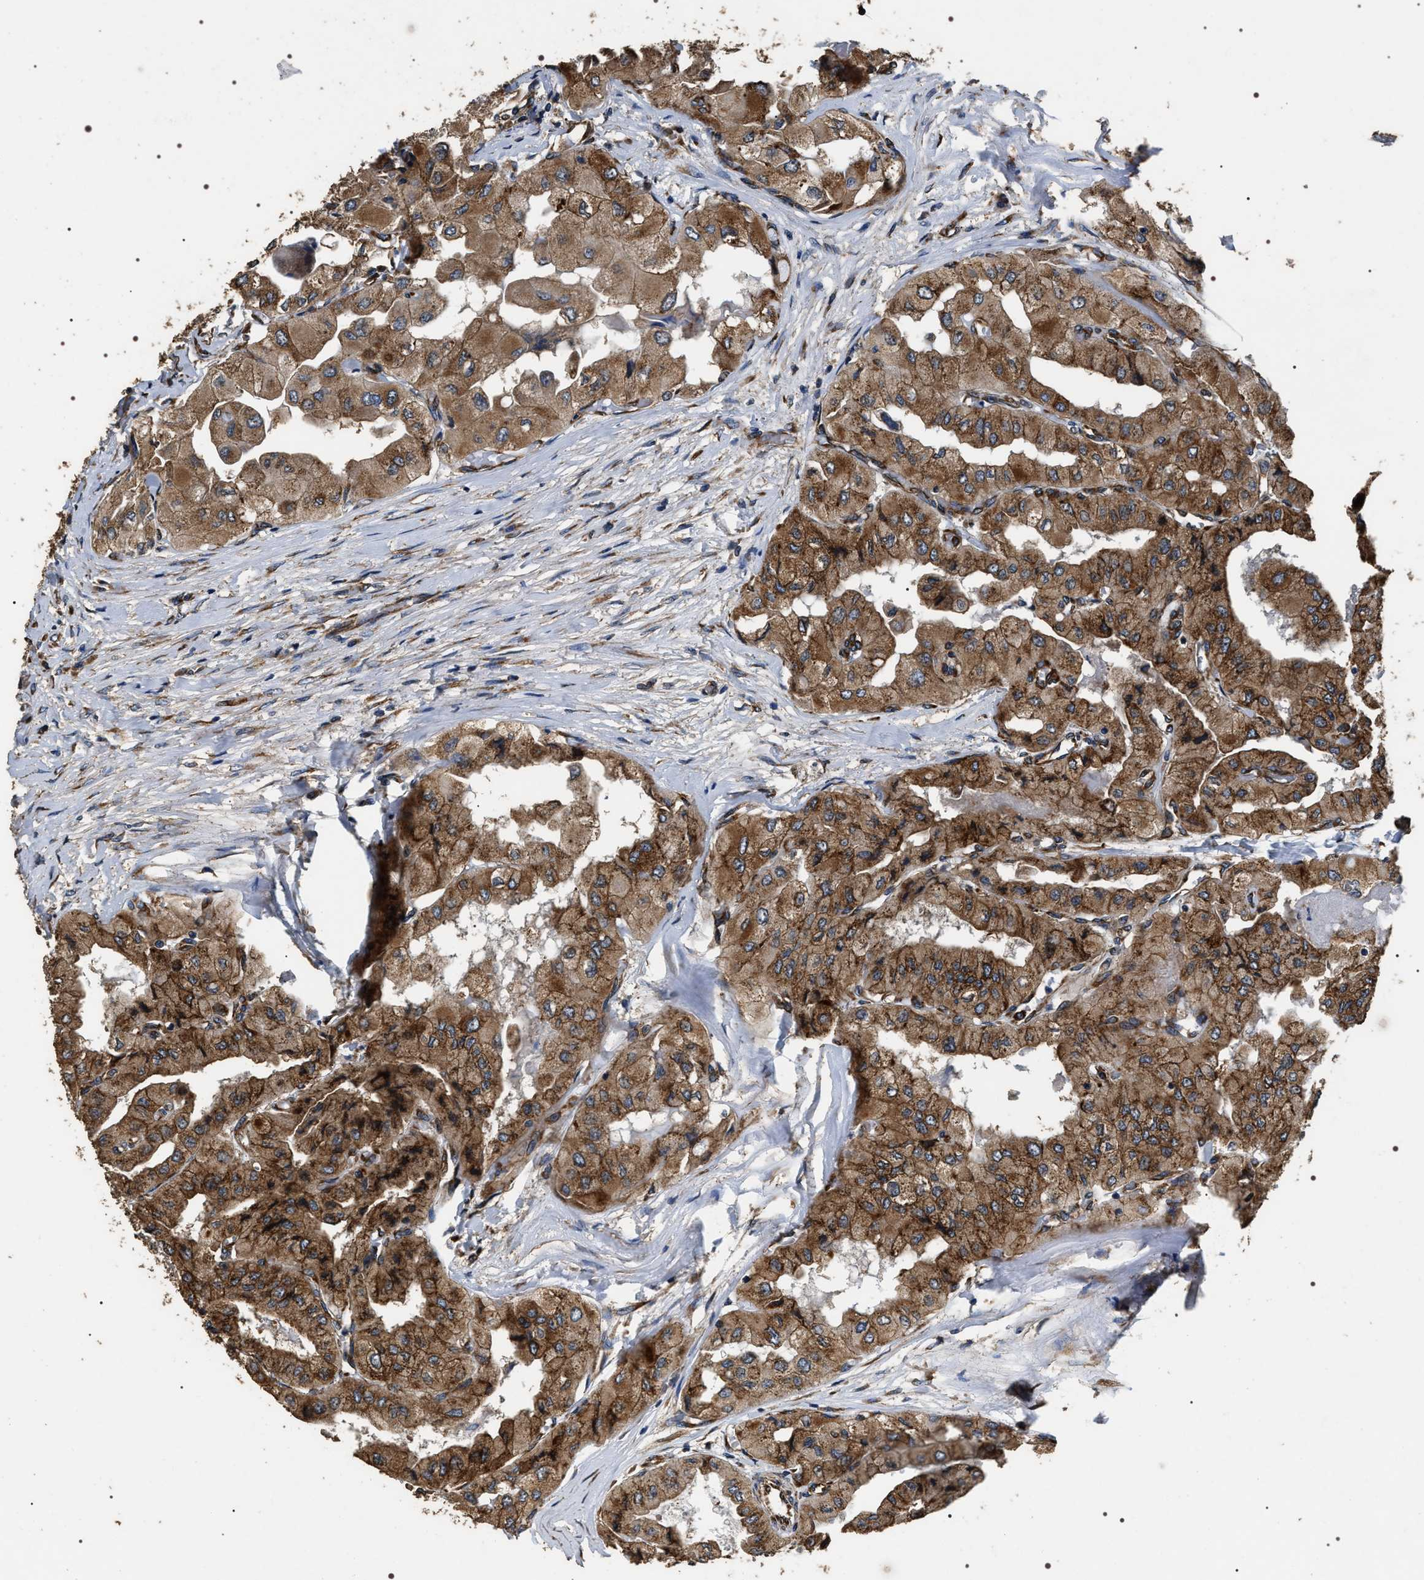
{"staining": {"intensity": "strong", "quantity": ">75%", "location": "cytoplasmic/membranous"}, "tissue": "thyroid cancer", "cell_type": "Tumor cells", "image_type": "cancer", "snomed": [{"axis": "morphology", "description": "Papillary adenocarcinoma, NOS"}, {"axis": "topography", "description": "Thyroid gland"}], "caption": "Tumor cells reveal high levels of strong cytoplasmic/membranous expression in approximately >75% of cells in thyroid cancer (papillary adenocarcinoma). (brown staining indicates protein expression, while blue staining denotes nuclei).", "gene": "KTN1", "patient": {"sex": "female", "age": 59}}